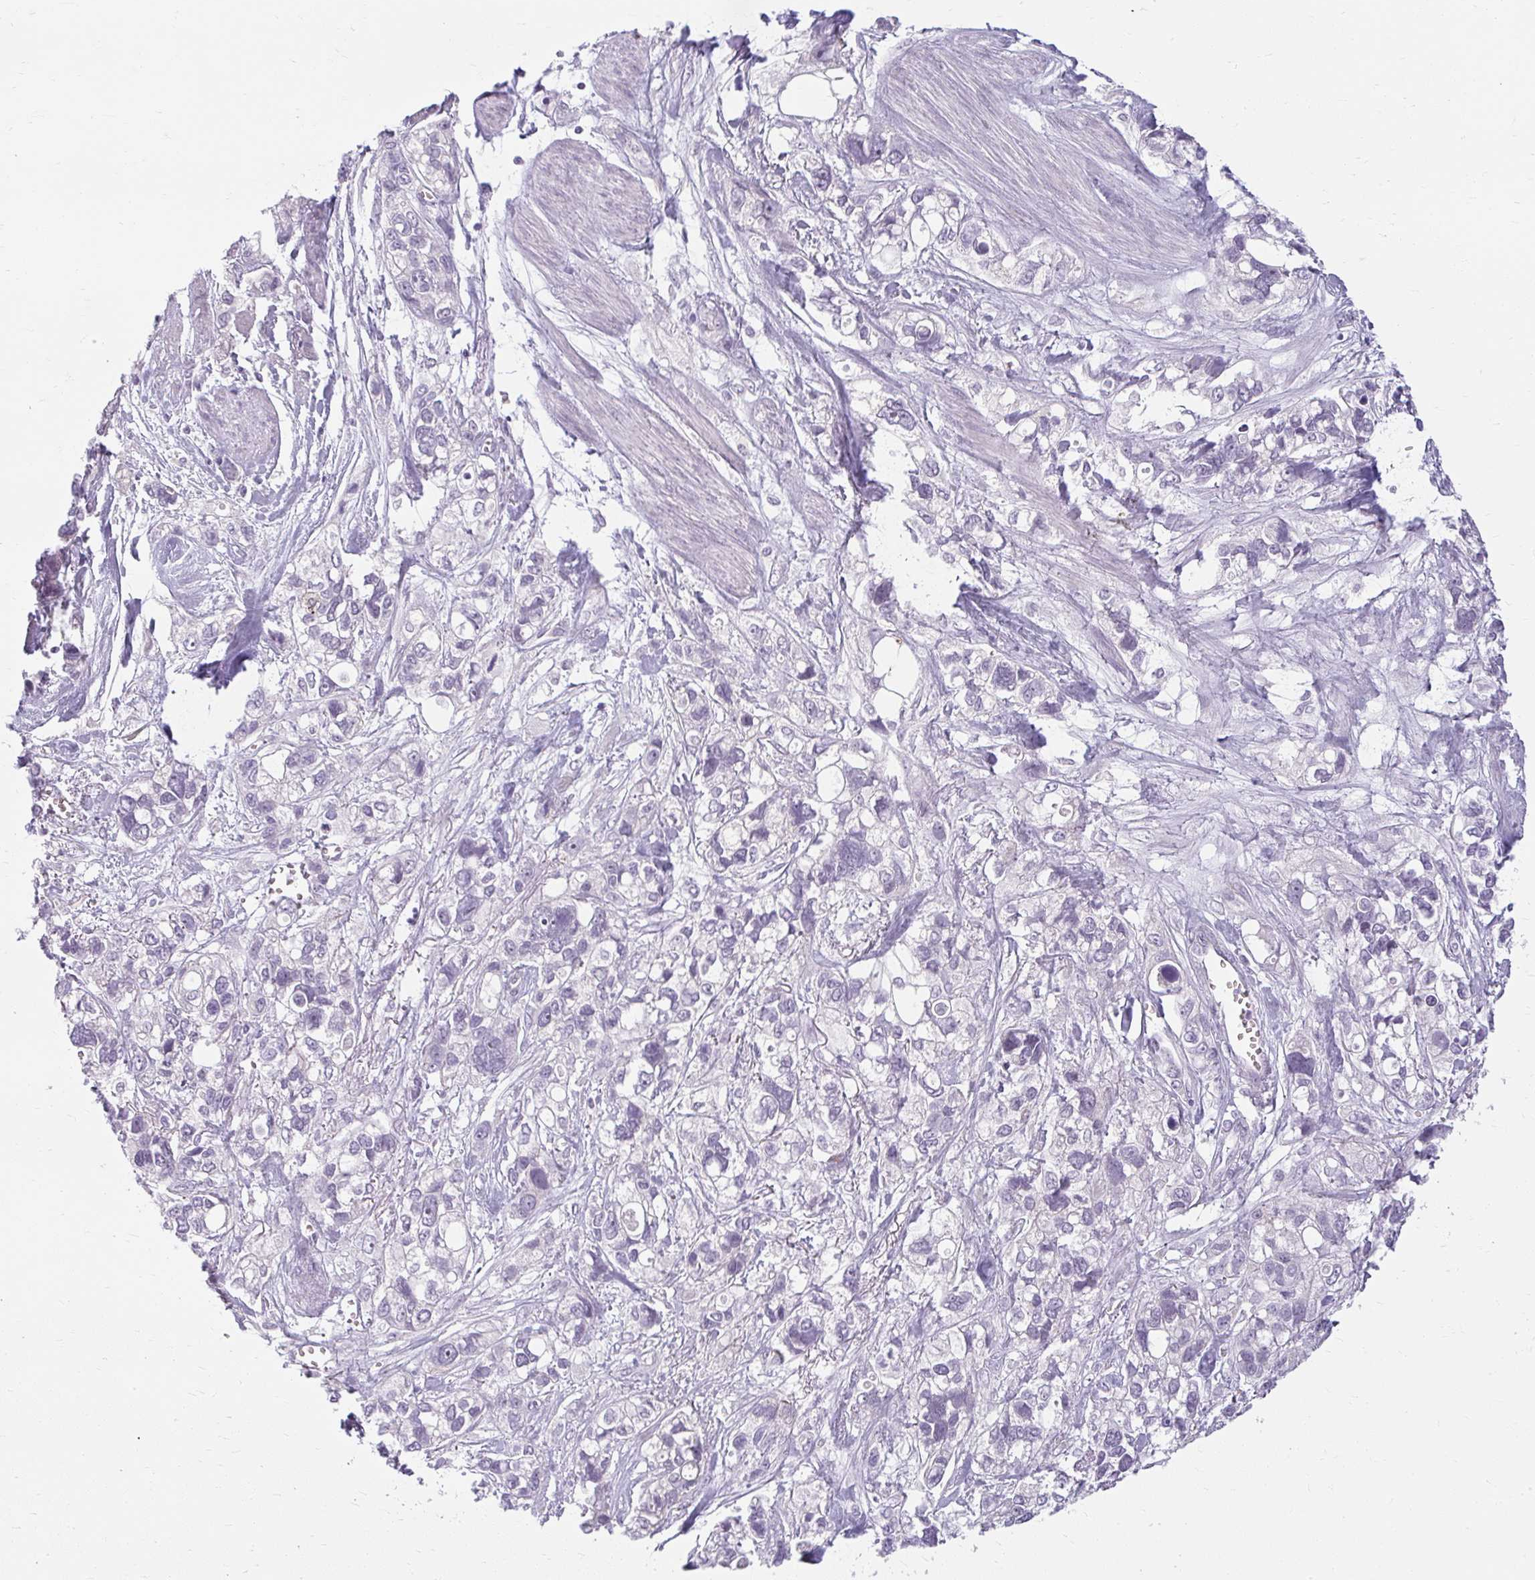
{"staining": {"intensity": "negative", "quantity": "none", "location": "none"}, "tissue": "stomach cancer", "cell_type": "Tumor cells", "image_type": "cancer", "snomed": [{"axis": "morphology", "description": "Adenocarcinoma, NOS"}, {"axis": "topography", "description": "Stomach, upper"}], "caption": "High power microscopy micrograph of an immunohistochemistry (IHC) histopathology image of stomach adenocarcinoma, revealing no significant expression in tumor cells.", "gene": "ZFYVE26", "patient": {"sex": "female", "age": 81}}